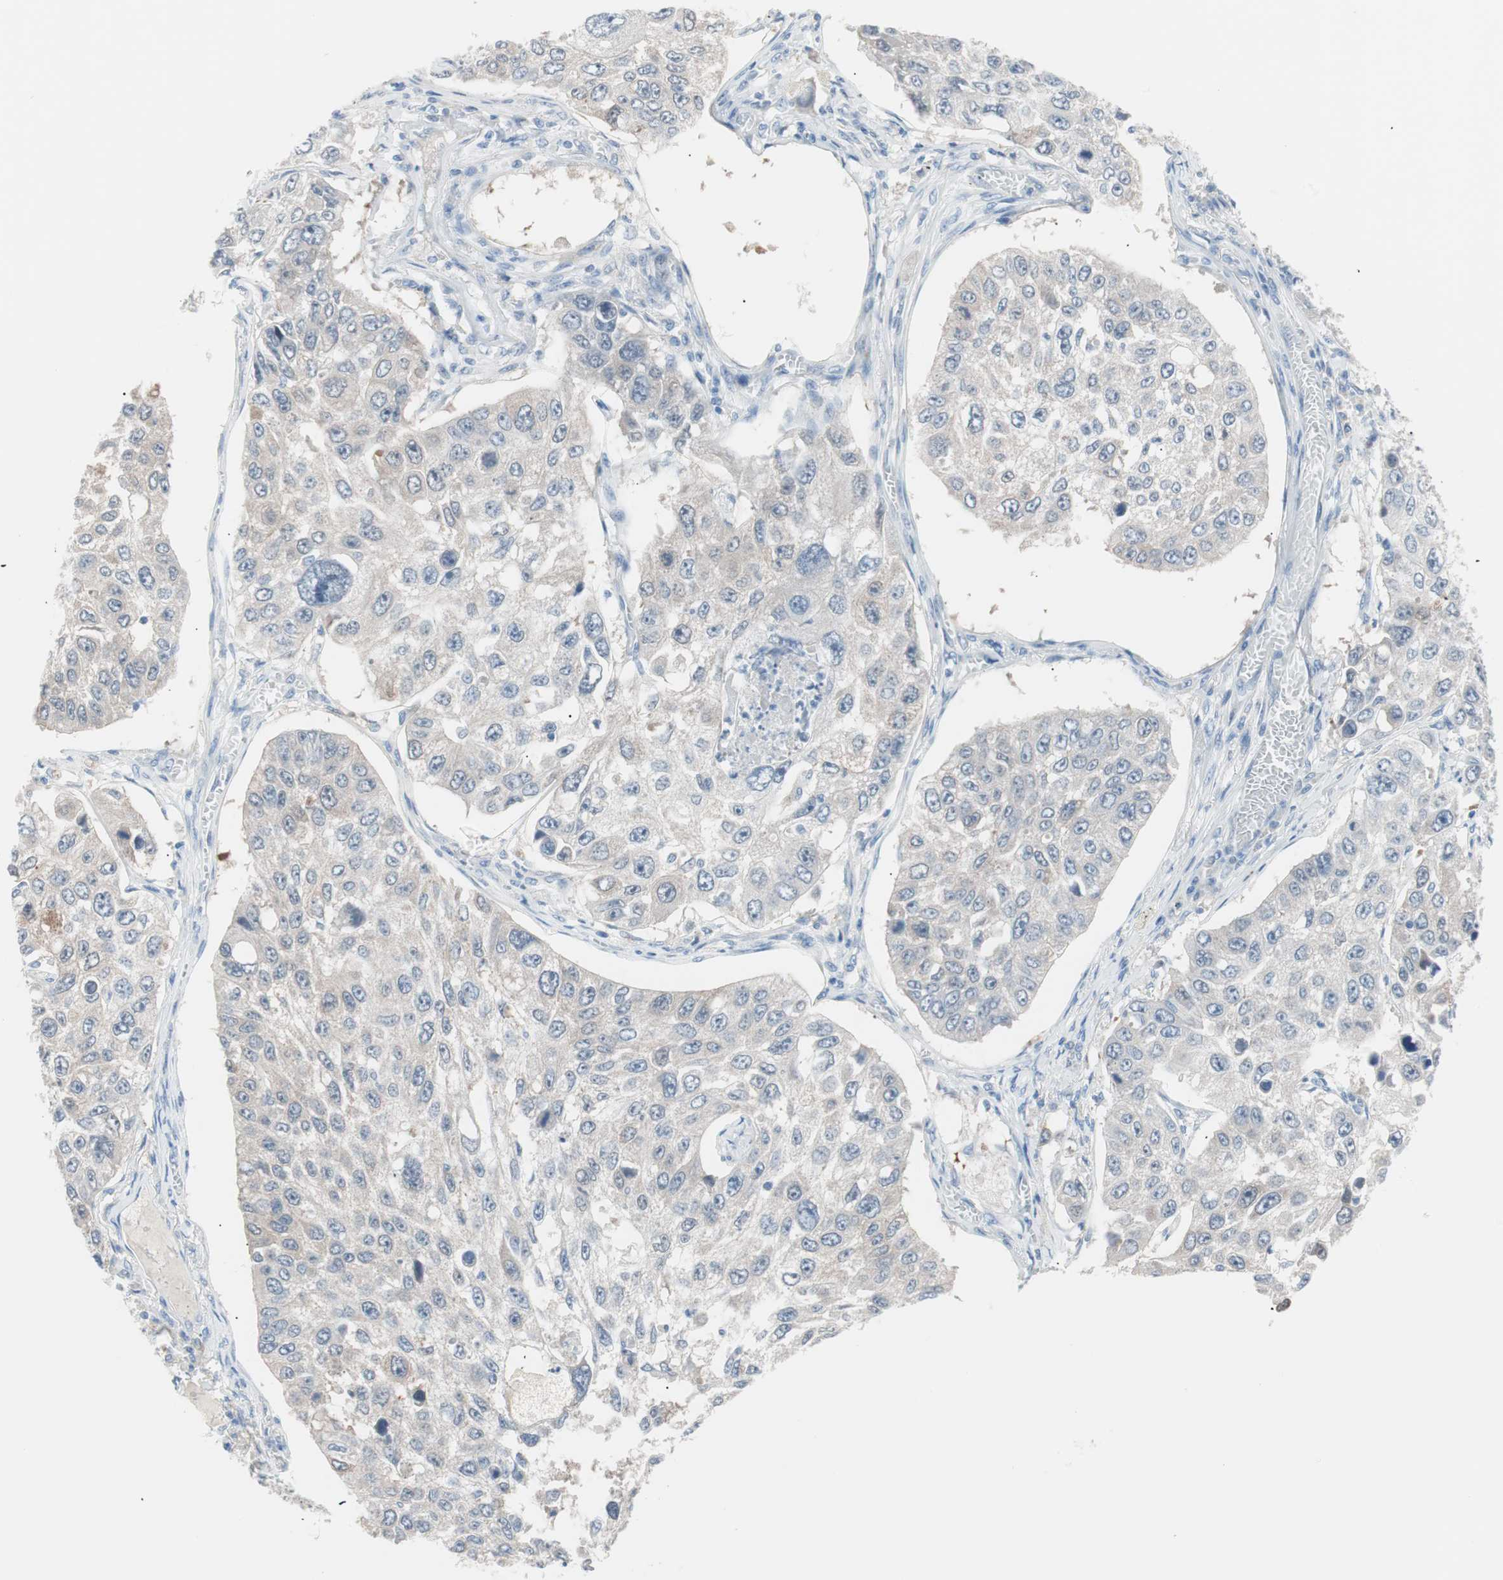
{"staining": {"intensity": "negative", "quantity": "none", "location": "none"}, "tissue": "lung cancer", "cell_type": "Tumor cells", "image_type": "cancer", "snomed": [{"axis": "morphology", "description": "Squamous cell carcinoma, NOS"}, {"axis": "topography", "description": "Lung"}], "caption": "Immunohistochemistry (IHC) of lung squamous cell carcinoma demonstrates no expression in tumor cells. (Brightfield microscopy of DAB immunohistochemistry (IHC) at high magnification).", "gene": "VIL1", "patient": {"sex": "male", "age": 71}}